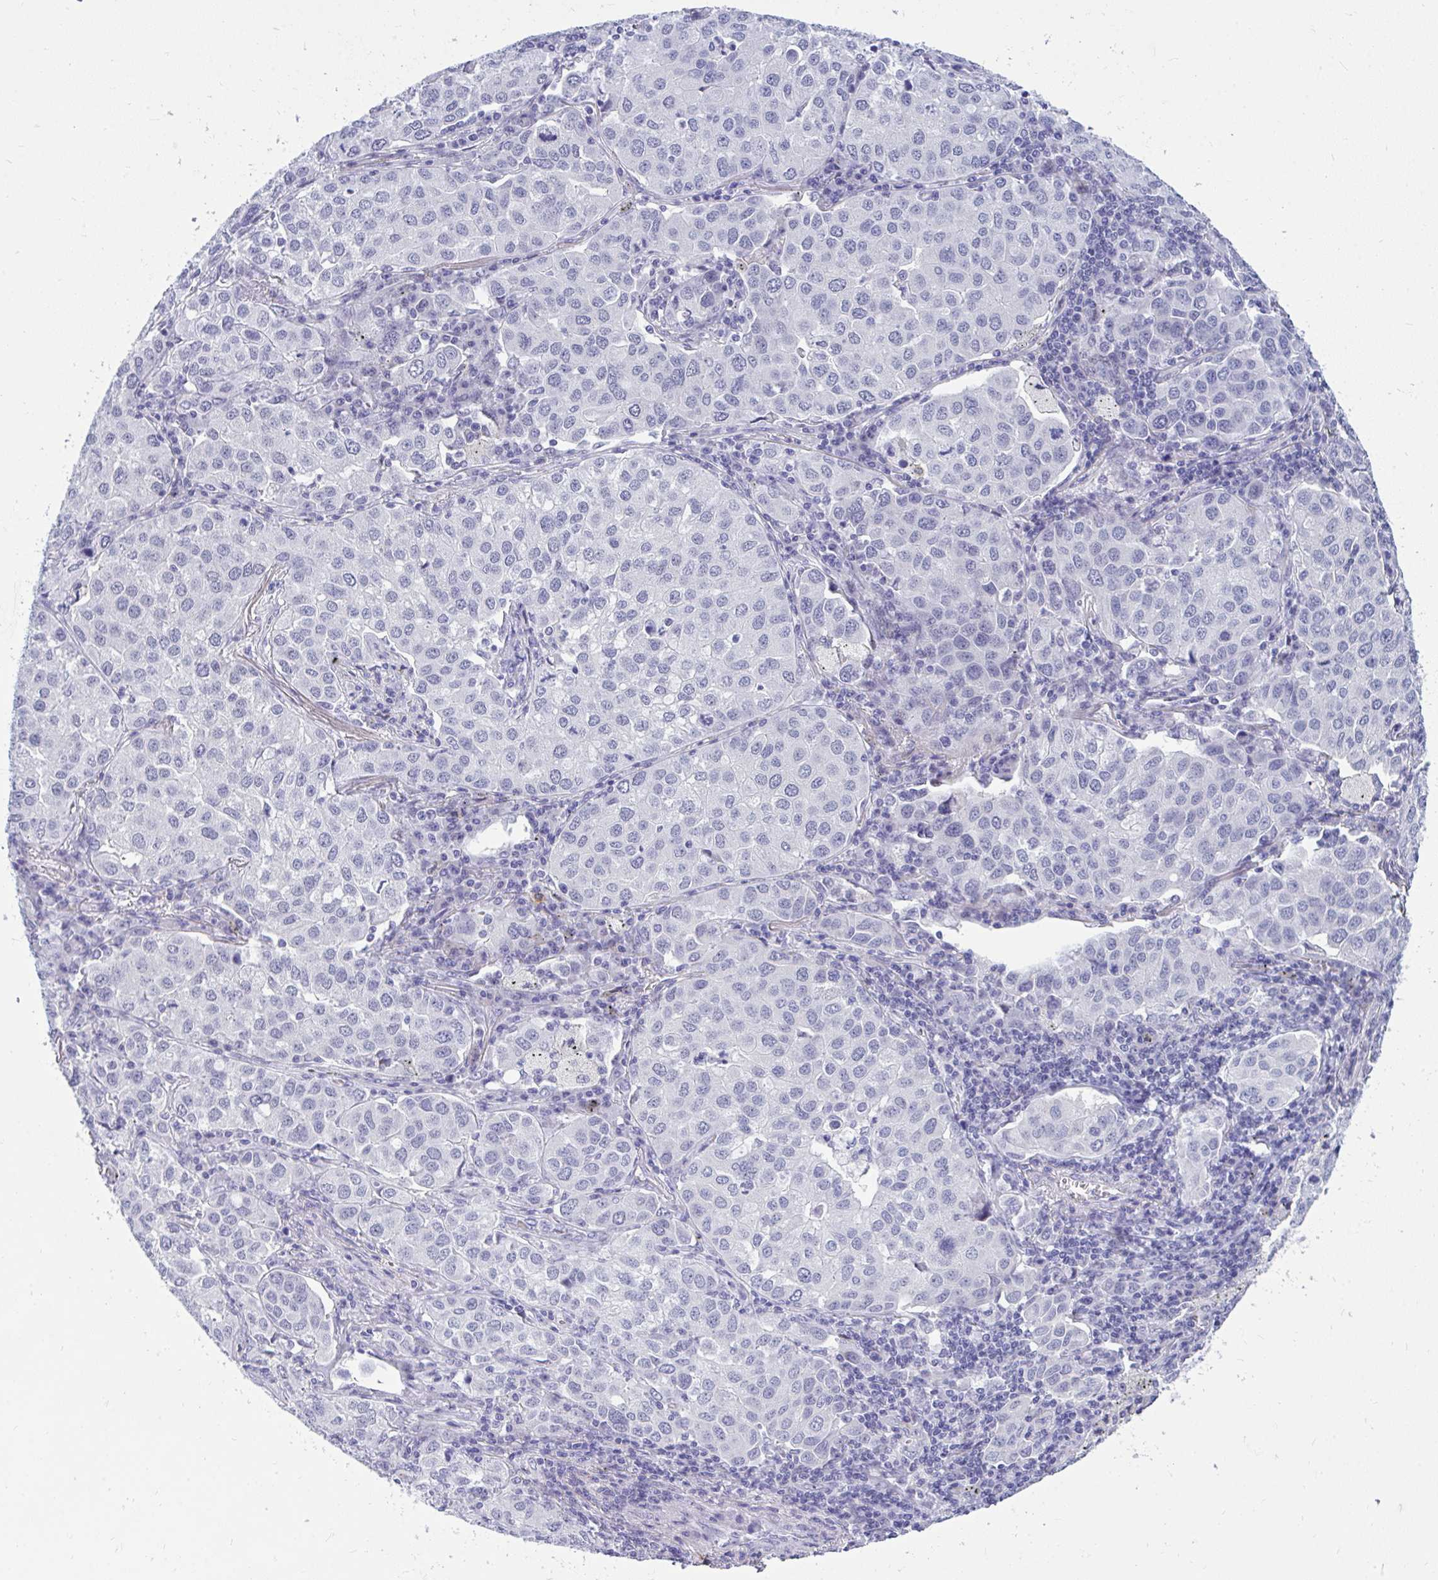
{"staining": {"intensity": "negative", "quantity": "none", "location": "none"}, "tissue": "lung cancer", "cell_type": "Tumor cells", "image_type": "cancer", "snomed": [{"axis": "morphology", "description": "Adenocarcinoma, NOS"}, {"axis": "morphology", "description": "Adenocarcinoma, metastatic, NOS"}, {"axis": "topography", "description": "Lymph node"}, {"axis": "topography", "description": "Lung"}], "caption": "The immunohistochemistry histopathology image has no significant expression in tumor cells of lung cancer (adenocarcinoma) tissue.", "gene": "TSBP1", "patient": {"sex": "female", "age": 65}}